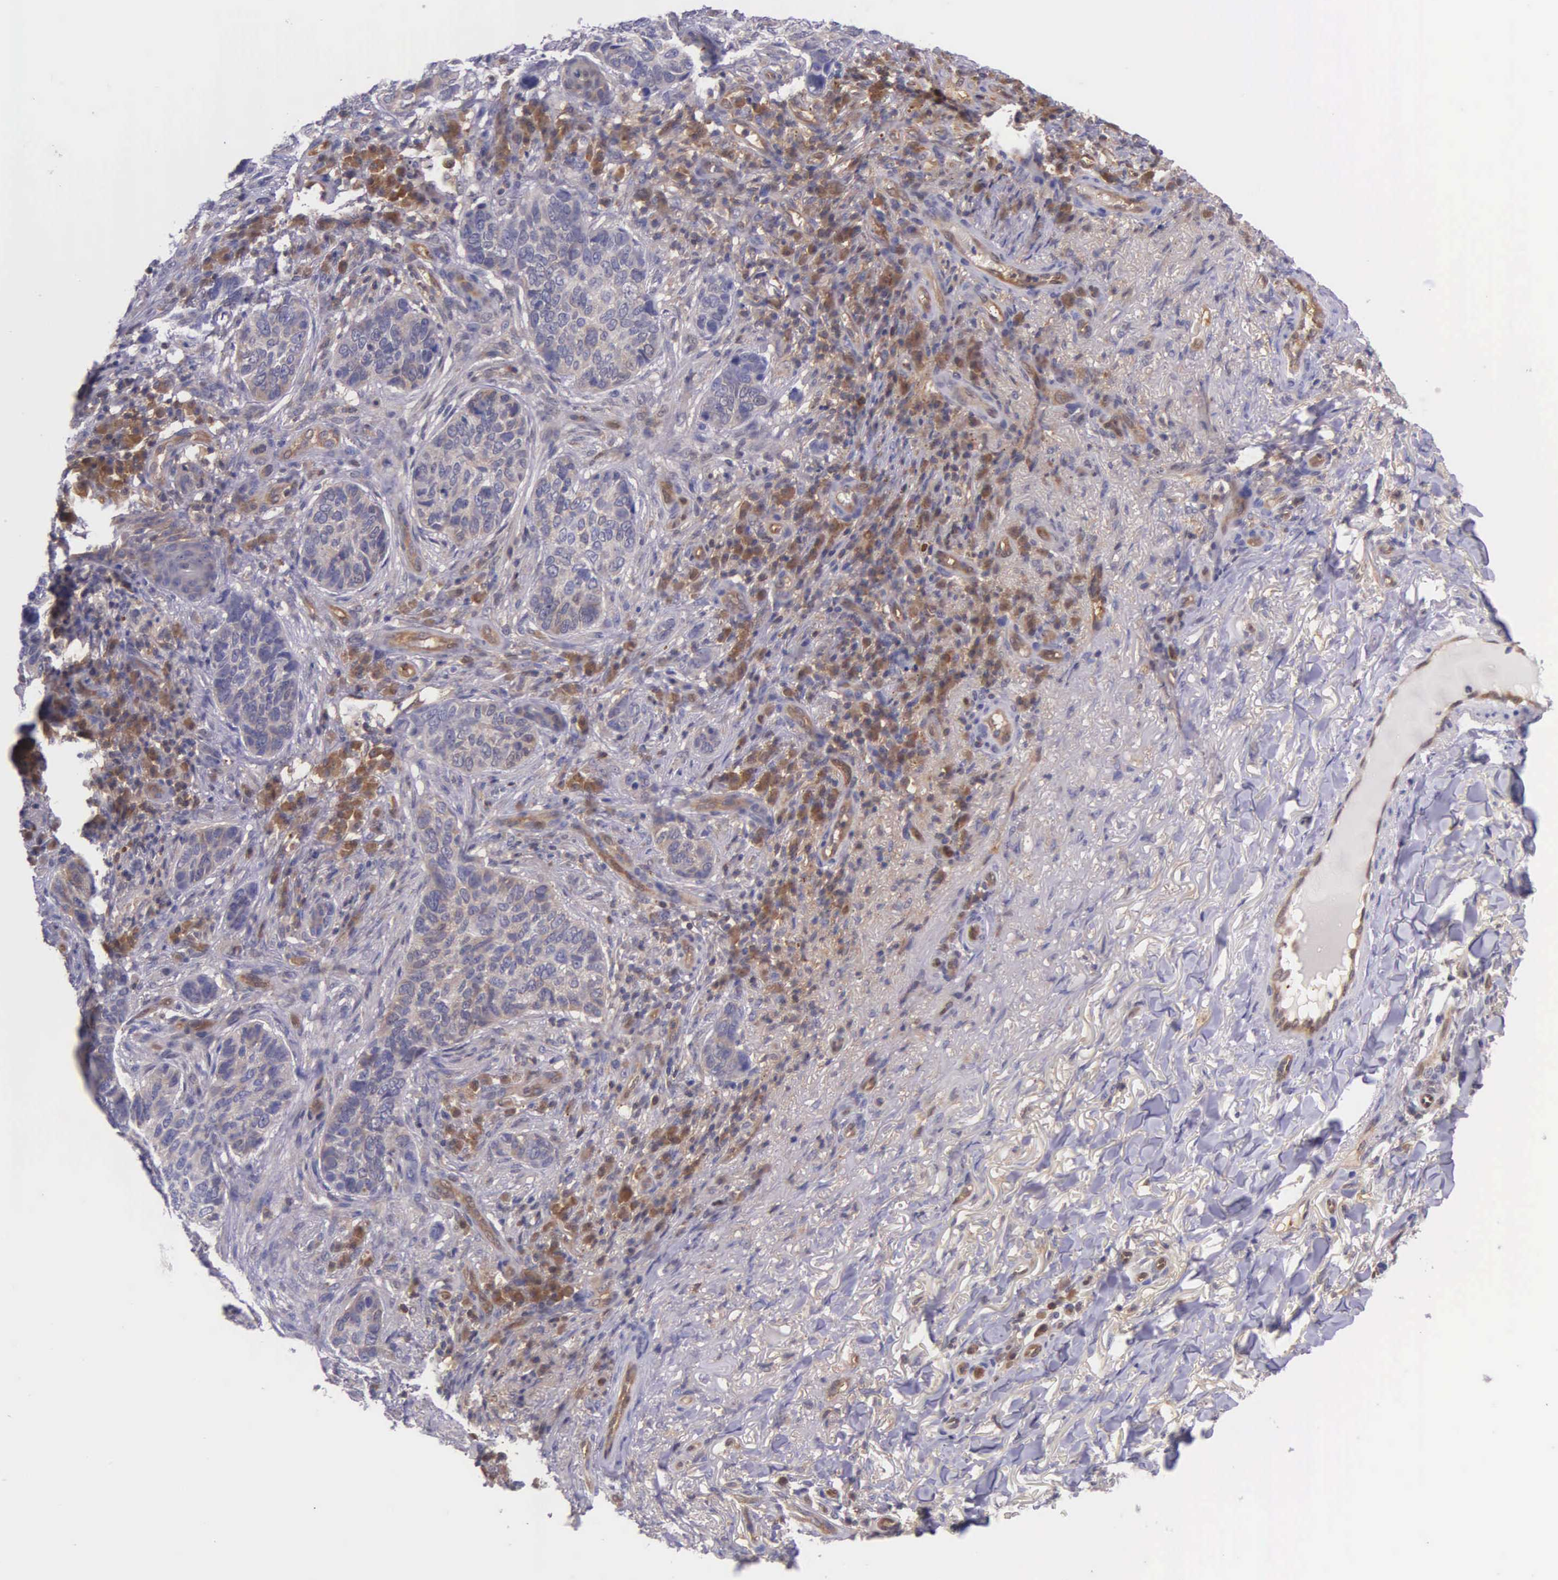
{"staining": {"intensity": "weak", "quantity": "25%-75%", "location": "nuclear"}, "tissue": "skin cancer", "cell_type": "Tumor cells", "image_type": "cancer", "snomed": [{"axis": "morphology", "description": "Basal cell carcinoma"}, {"axis": "topography", "description": "Skin"}], "caption": "IHC of human skin cancer shows low levels of weak nuclear staining in approximately 25%-75% of tumor cells.", "gene": "GMPR2", "patient": {"sex": "male", "age": 81}}